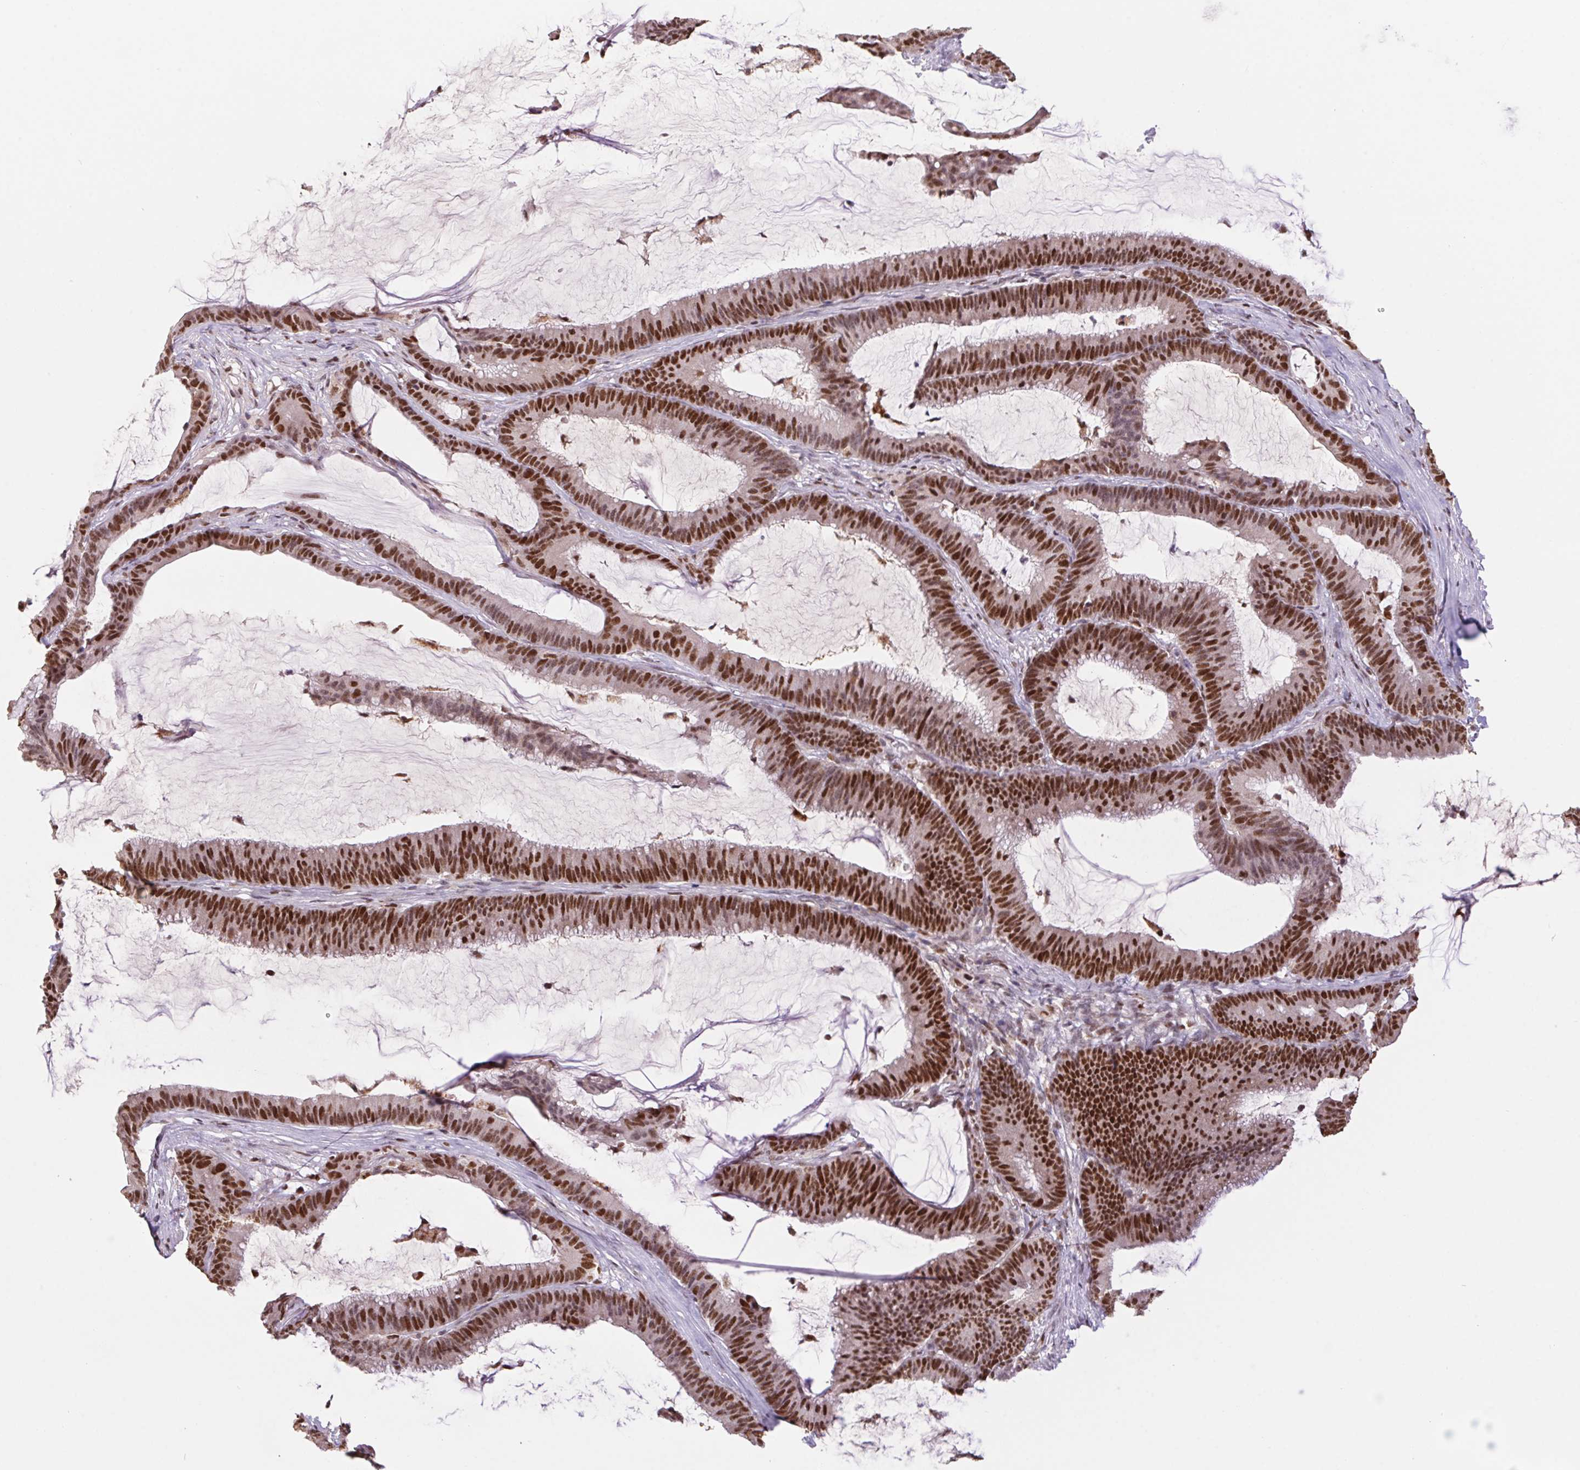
{"staining": {"intensity": "strong", "quantity": ">75%", "location": "nuclear"}, "tissue": "colorectal cancer", "cell_type": "Tumor cells", "image_type": "cancer", "snomed": [{"axis": "morphology", "description": "Adenocarcinoma, NOS"}, {"axis": "topography", "description": "Colon"}], "caption": "Brown immunohistochemical staining in human colorectal adenocarcinoma displays strong nuclear staining in approximately >75% of tumor cells. (brown staining indicates protein expression, while blue staining denotes nuclei).", "gene": "POLD3", "patient": {"sex": "female", "age": 78}}